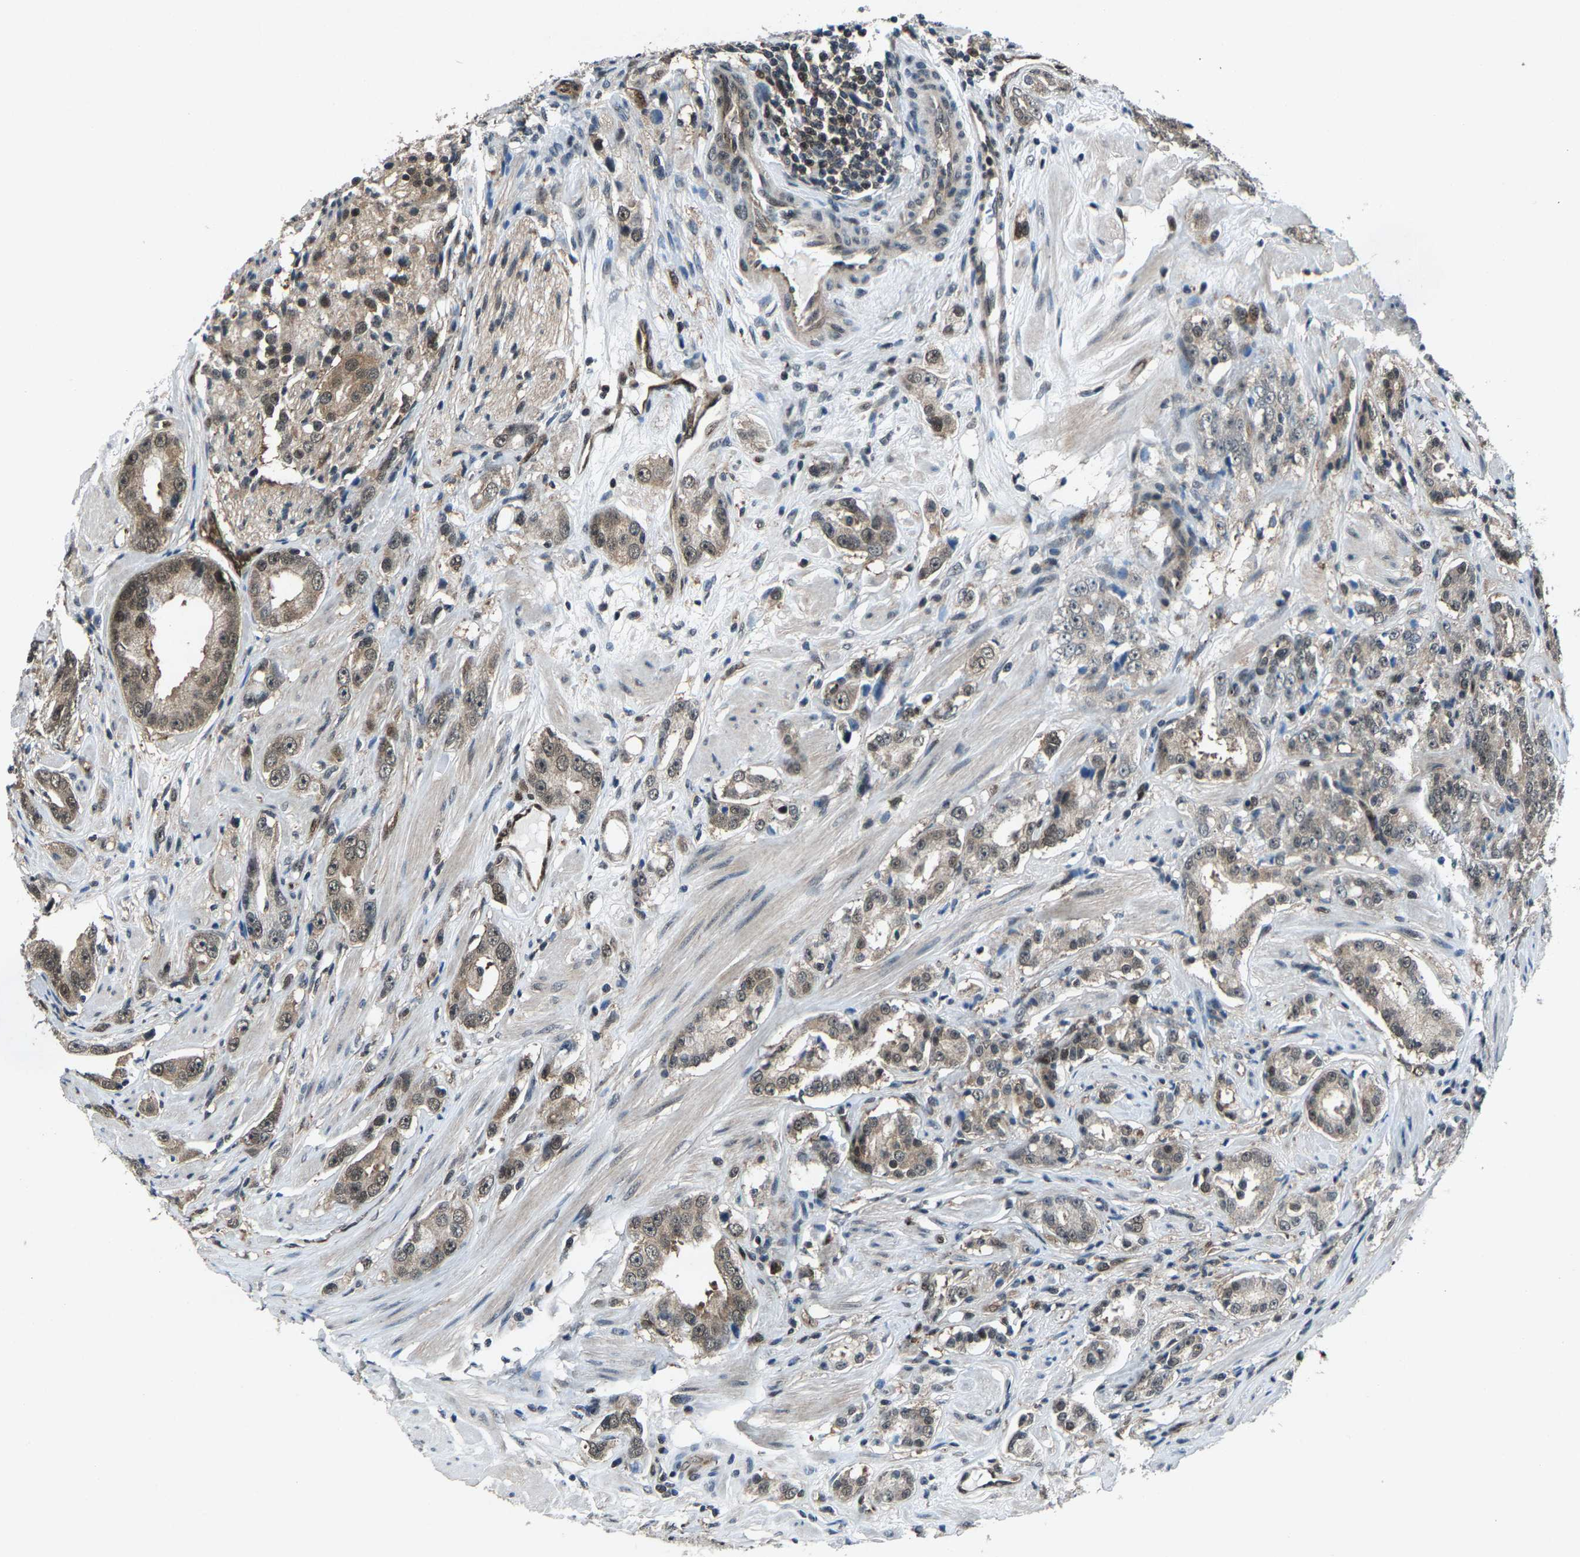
{"staining": {"intensity": "weak", "quantity": "25%-75%", "location": "cytoplasmic/membranous,nuclear"}, "tissue": "prostate cancer", "cell_type": "Tumor cells", "image_type": "cancer", "snomed": [{"axis": "morphology", "description": "Adenocarcinoma, Medium grade"}, {"axis": "topography", "description": "Prostate"}], "caption": "Tumor cells show low levels of weak cytoplasmic/membranous and nuclear positivity in approximately 25%-75% of cells in human adenocarcinoma (medium-grade) (prostate).", "gene": "ATXN3", "patient": {"sex": "male", "age": 53}}